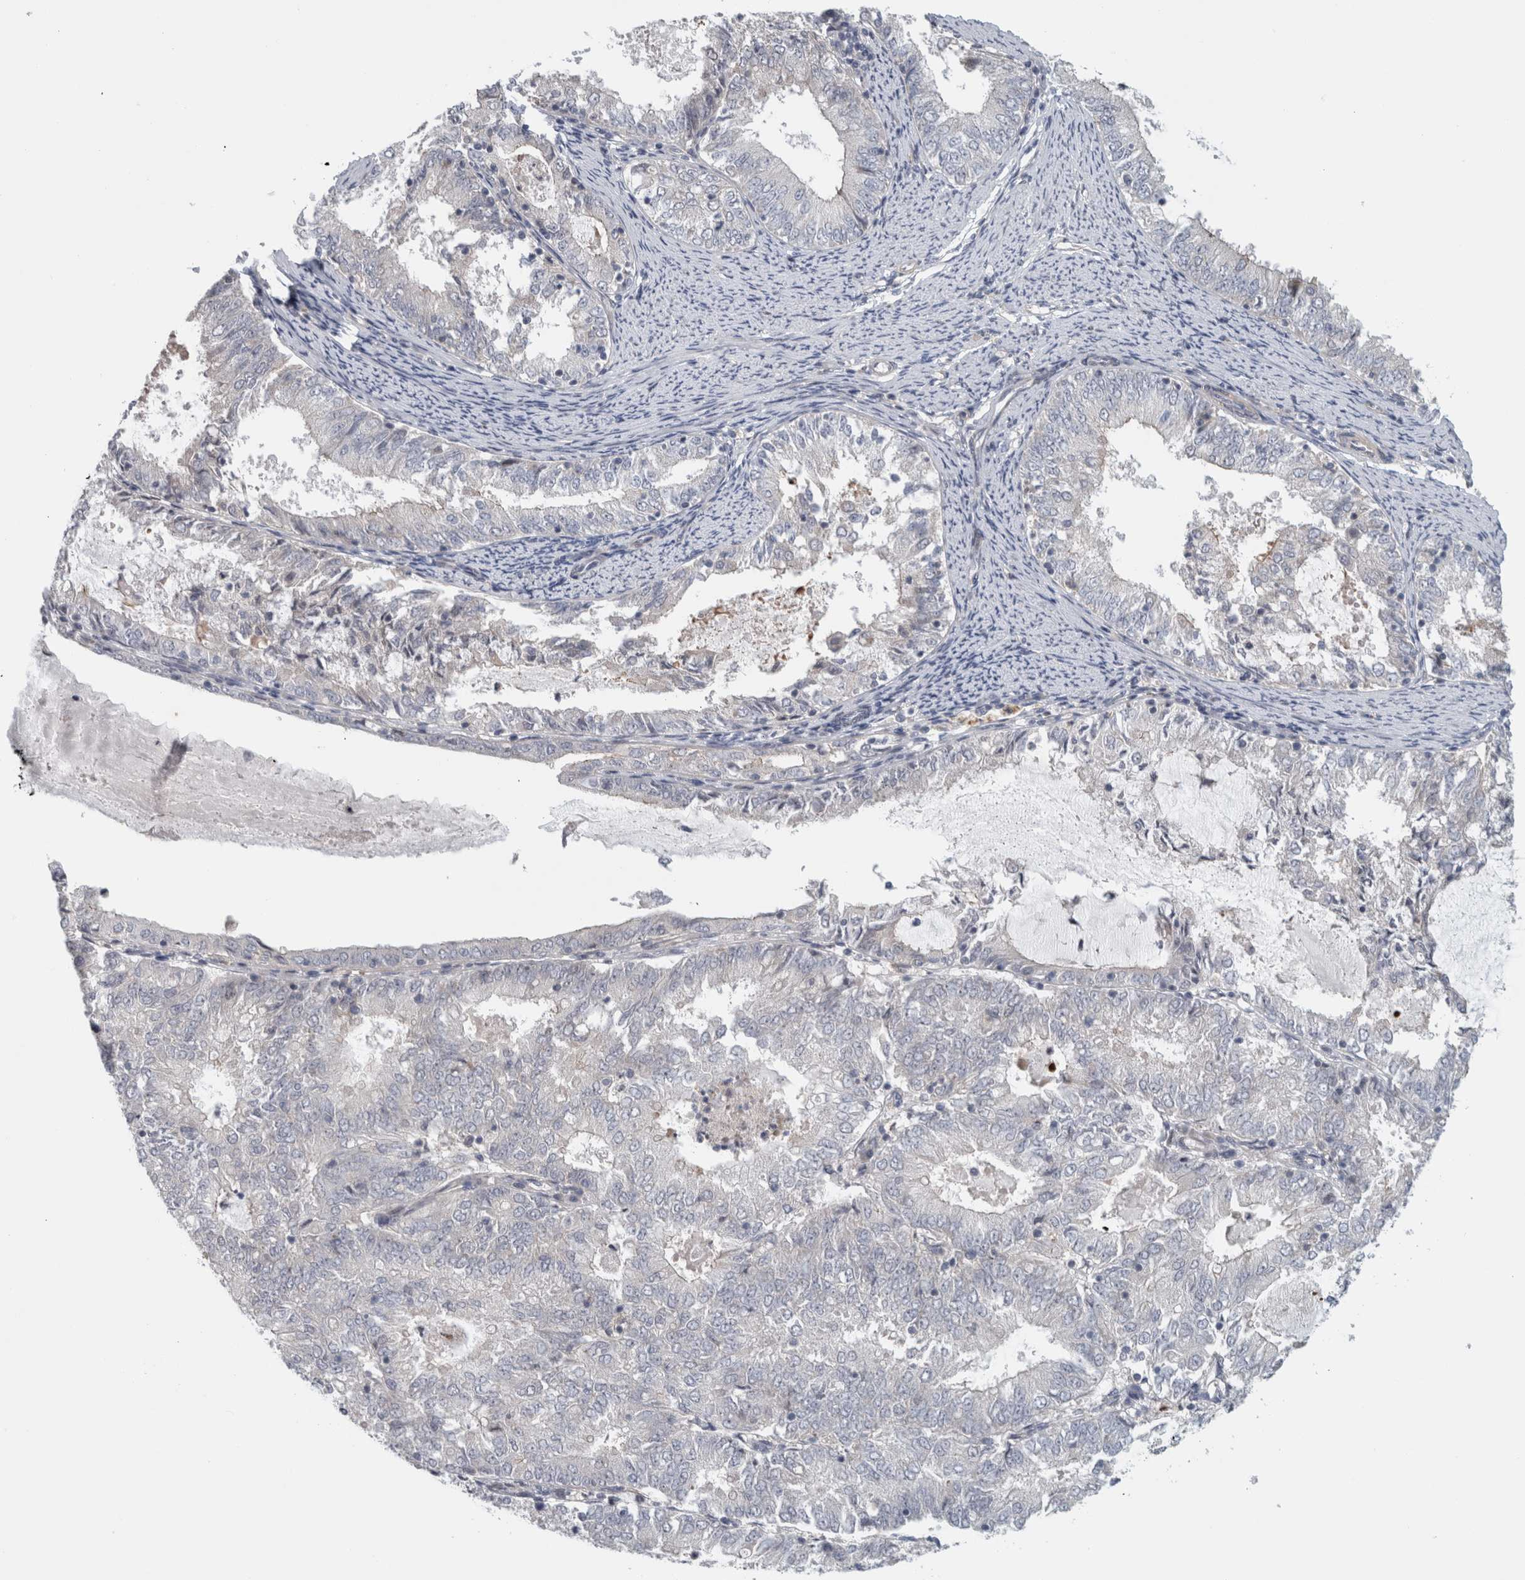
{"staining": {"intensity": "negative", "quantity": "none", "location": "none"}, "tissue": "endometrial cancer", "cell_type": "Tumor cells", "image_type": "cancer", "snomed": [{"axis": "morphology", "description": "Adenocarcinoma, NOS"}, {"axis": "topography", "description": "Endometrium"}], "caption": "Immunohistochemistry histopathology image of neoplastic tissue: human endometrial adenocarcinoma stained with DAB shows no significant protein expression in tumor cells. Nuclei are stained in blue.", "gene": "ZNF804B", "patient": {"sex": "female", "age": 57}}